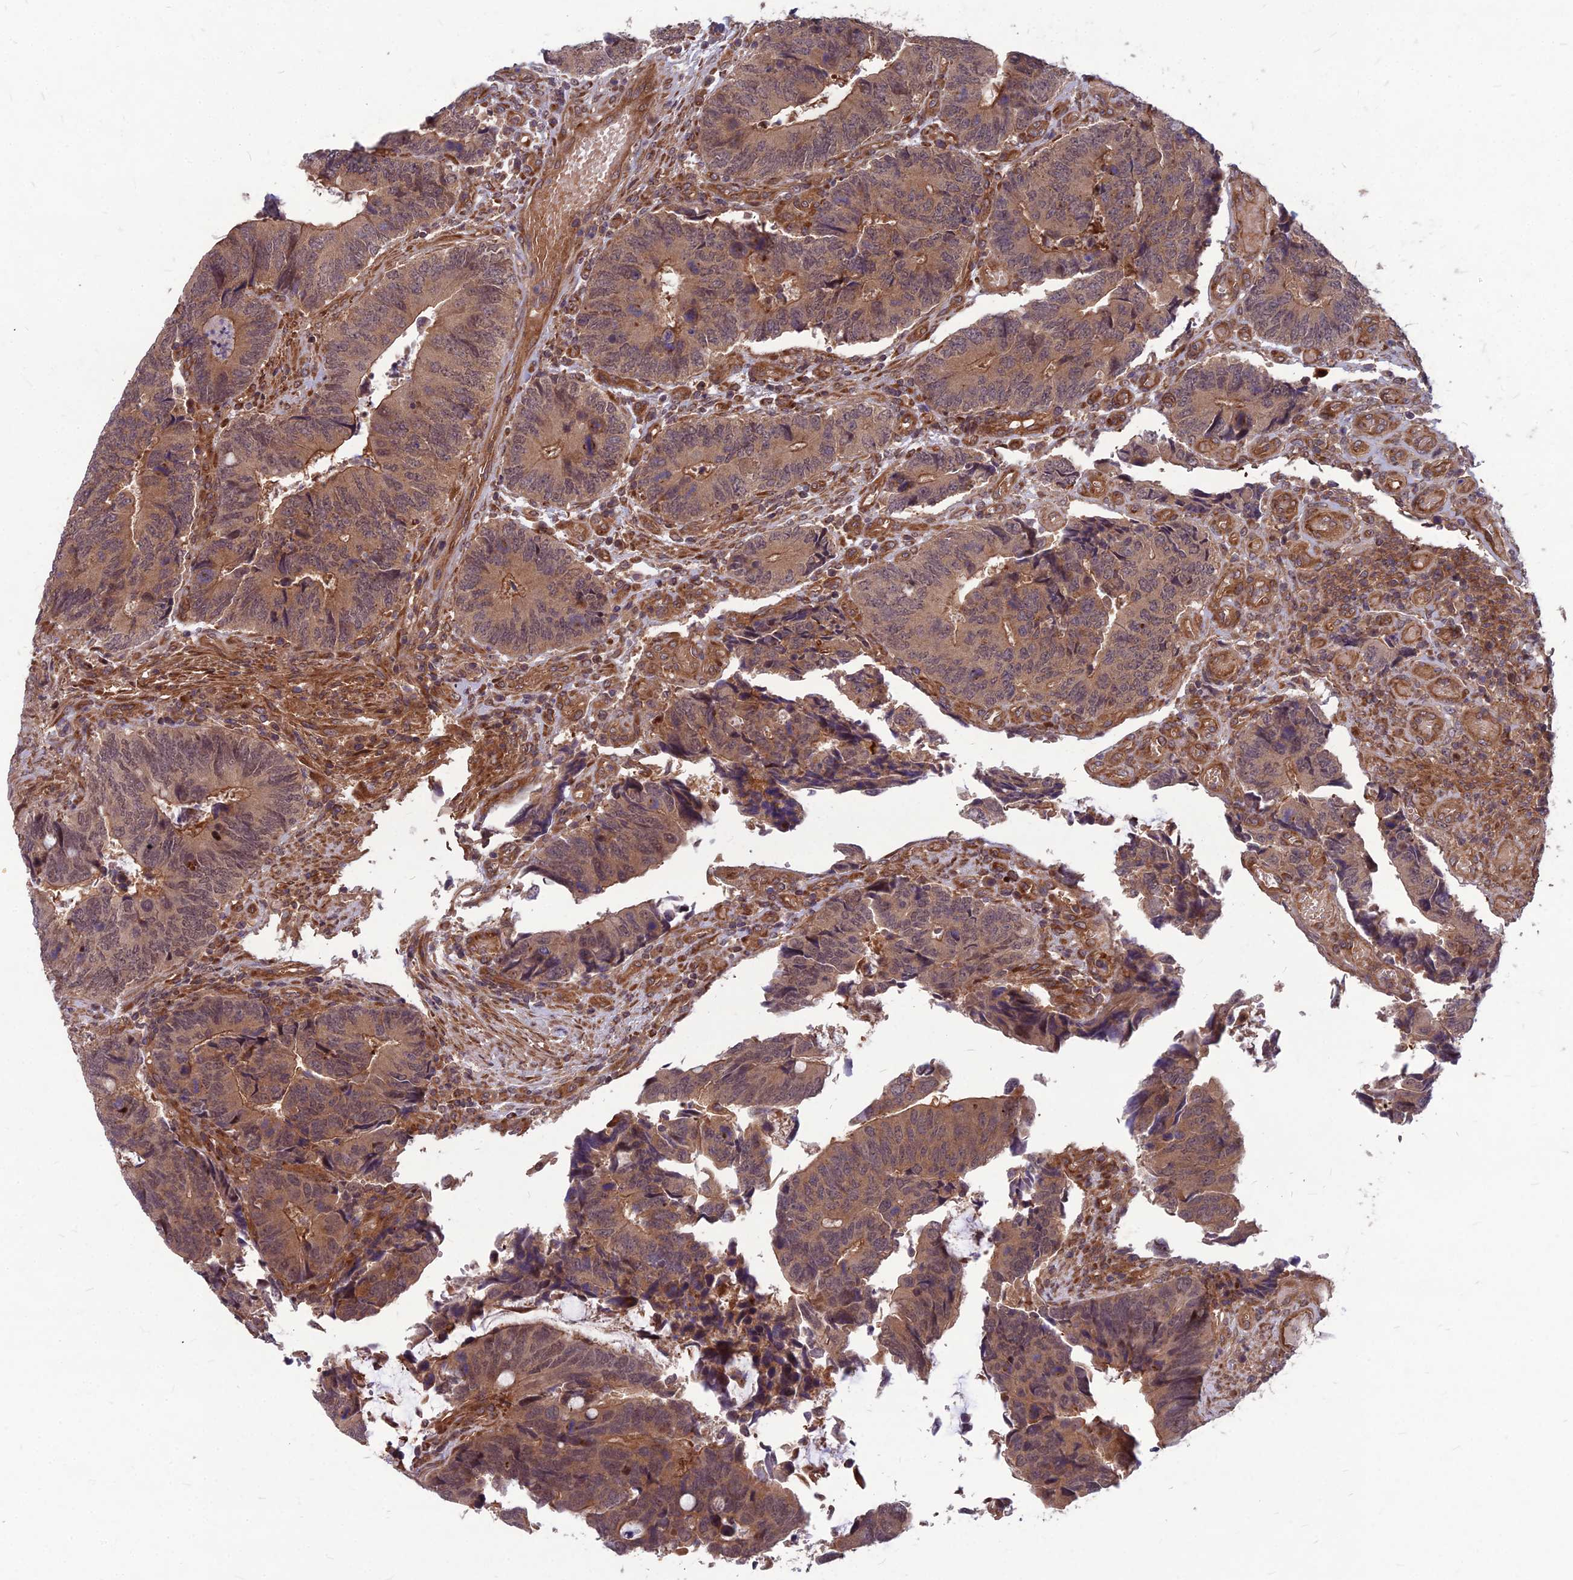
{"staining": {"intensity": "moderate", "quantity": ">75%", "location": "cytoplasmic/membranous"}, "tissue": "colorectal cancer", "cell_type": "Tumor cells", "image_type": "cancer", "snomed": [{"axis": "morphology", "description": "Adenocarcinoma, NOS"}, {"axis": "topography", "description": "Colon"}], "caption": "This histopathology image reveals adenocarcinoma (colorectal) stained with IHC to label a protein in brown. The cytoplasmic/membranous of tumor cells show moderate positivity for the protein. Nuclei are counter-stained blue.", "gene": "MFSD8", "patient": {"sex": "male", "age": 87}}